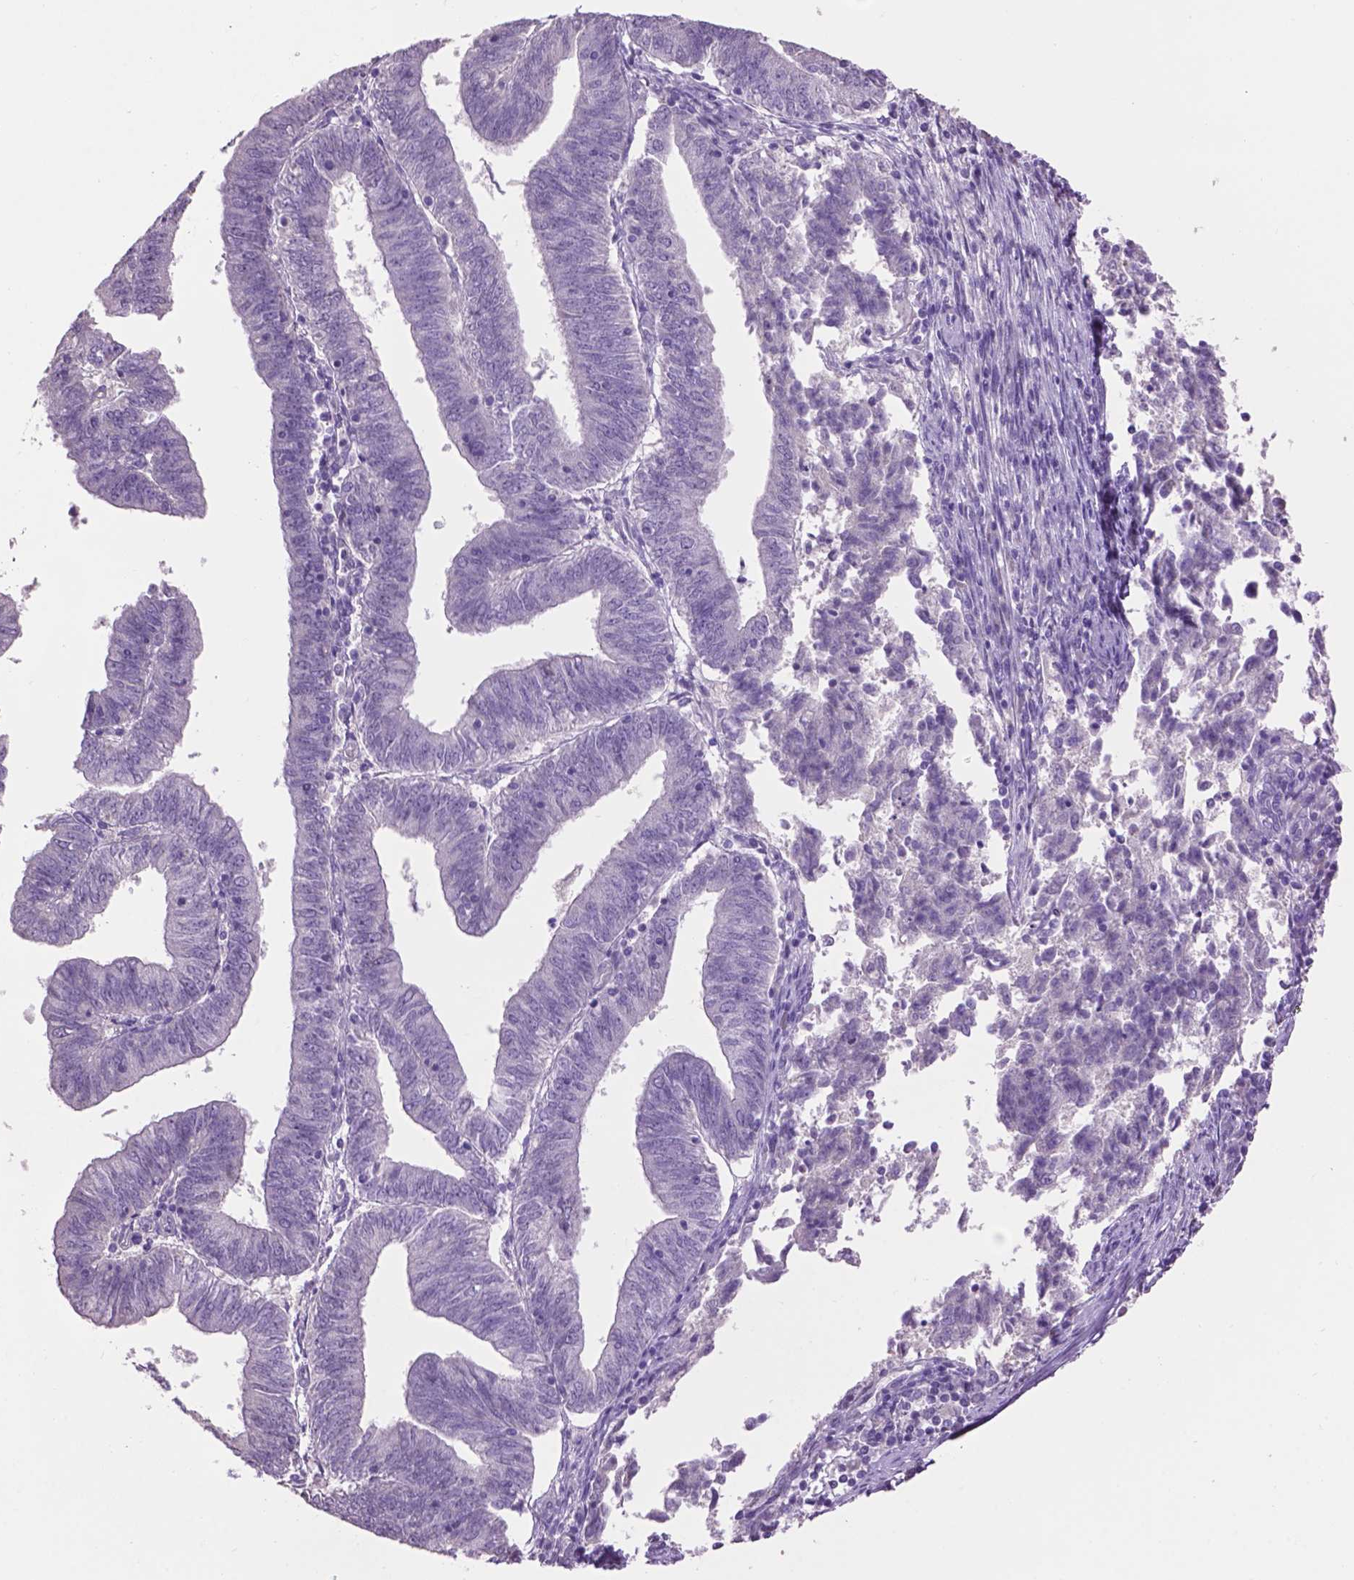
{"staining": {"intensity": "negative", "quantity": "none", "location": "none"}, "tissue": "endometrial cancer", "cell_type": "Tumor cells", "image_type": "cancer", "snomed": [{"axis": "morphology", "description": "Adenocarcinoma, NOS"}, {"axis": "topography", "description": "Endometrium"}], "caption": "Adenocarcinoma (endometrial) was stained to show a protein in brown. There is no significant positivity in tumor cells.", "gene": "CRYBA4", "patient": {"sex": "female", "age": 82}}